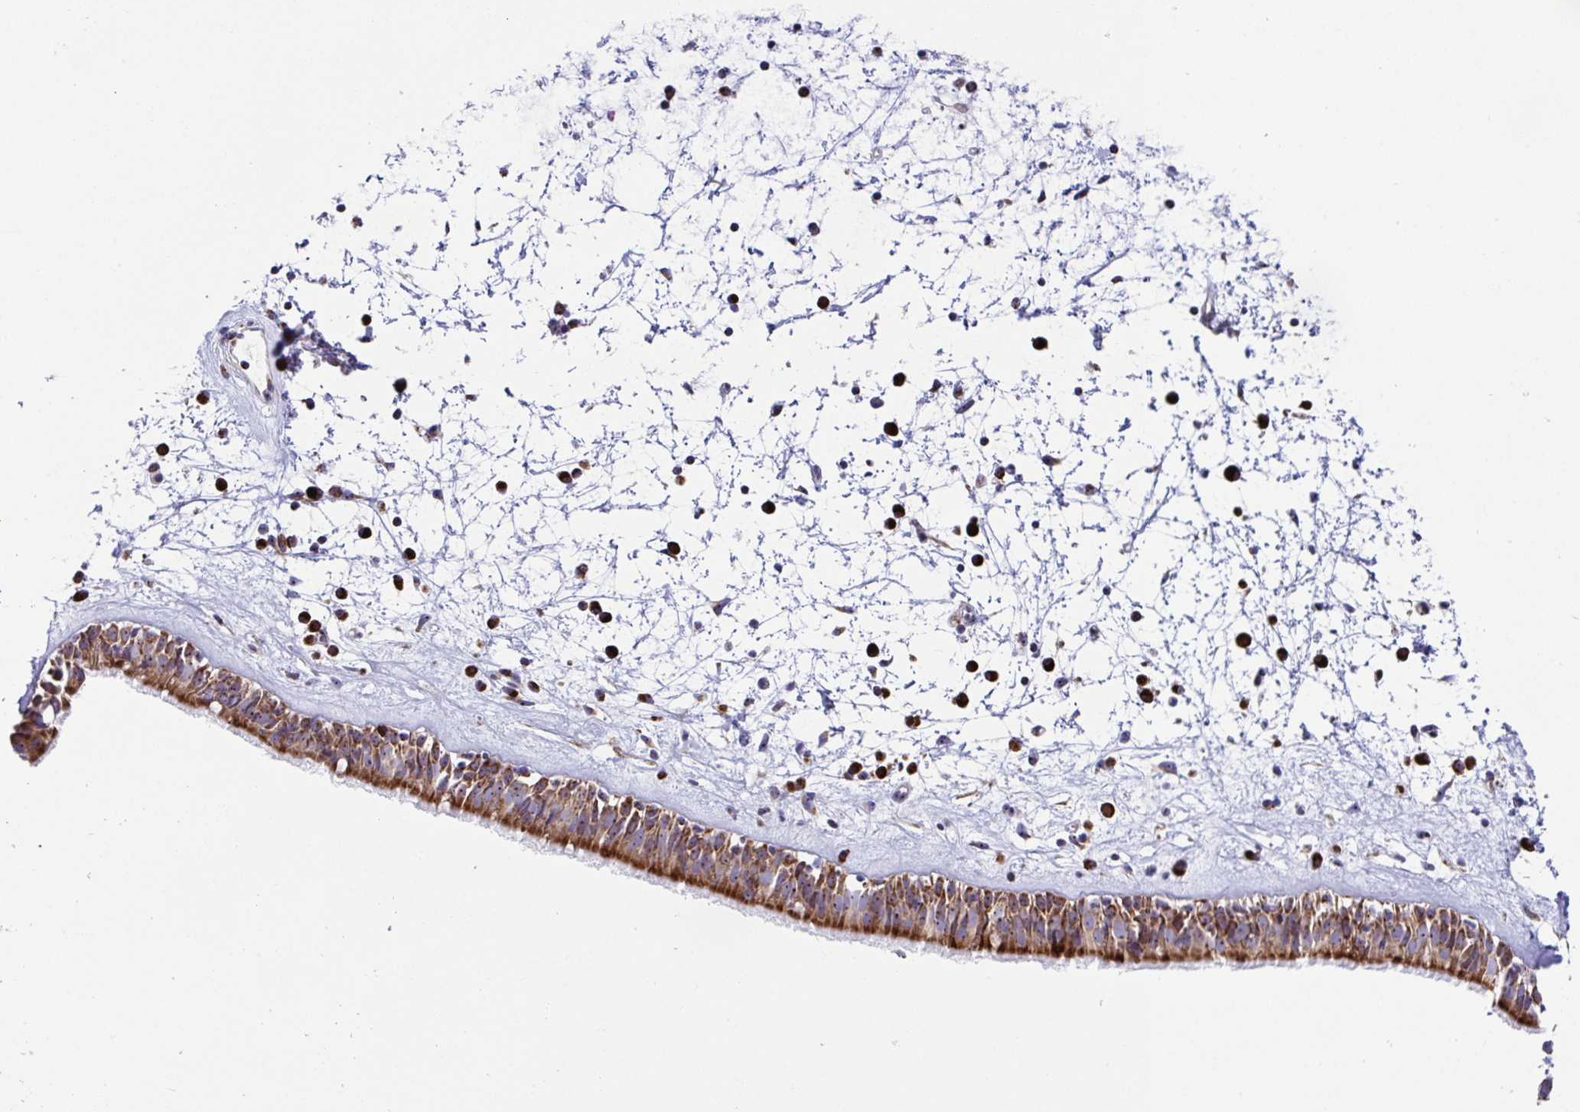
{"staining": {"intensity": "strong", "quantity": ">75%", "location": "cytoplasmic/membranous"}, "tissue": "nasopharynx", "cell_type": "Respiratory epithelial cells", "image_type": "normal", "snomed": [{"axis": "morphology", "description": "Normal tissue, NOS"}, {"axis": "topography", "description": "Nasopharynx"}], "caption": "This image shows normal nasopharynx stained with immunohistochemistry to label a protein in brown. The cytoplasmic/membranous of respiratory epithelial cells show strong positivity for the protein. Nuclei are counter-stained blue.", "gene": "ATP5MJ", "patient": {"sex": "male", "age": 24}}